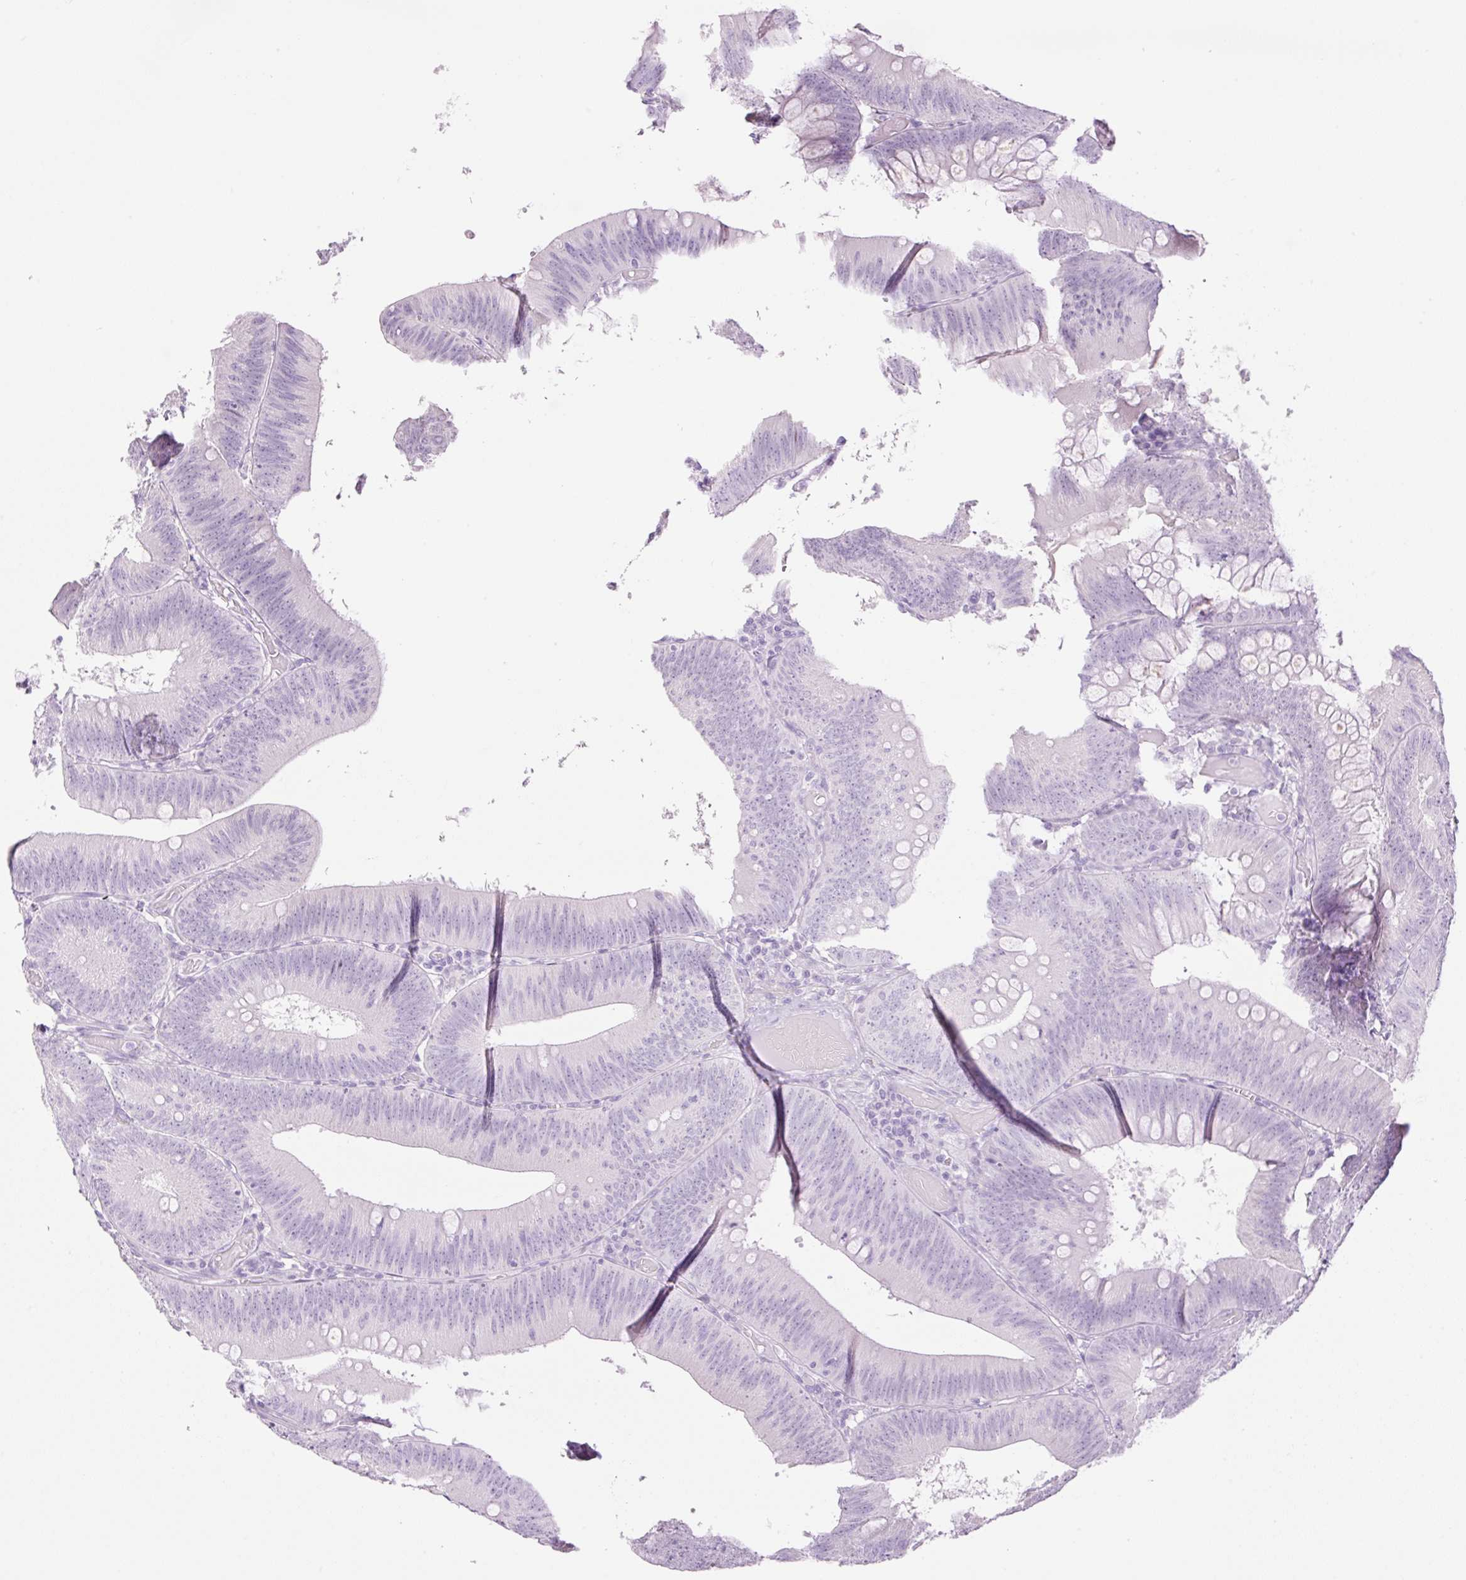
{"staining": {"intensity": "negative", "quantity": "none", "location": "none"}, "tissue": "colorectal cancer", "cell_type": "Tumor cells", "image_type": "cancer", "snomed": [{"axis": "morphology", "description": "Adenocarcinoma, NOS"}, {"axis": "topography", "description": "Colon"}], "caption": "Tumor cells are negative for protein expression in human colorectal adenocarcinoma.", "gene": "SP140L", "patient": {"sex": "male", "age": 84}}